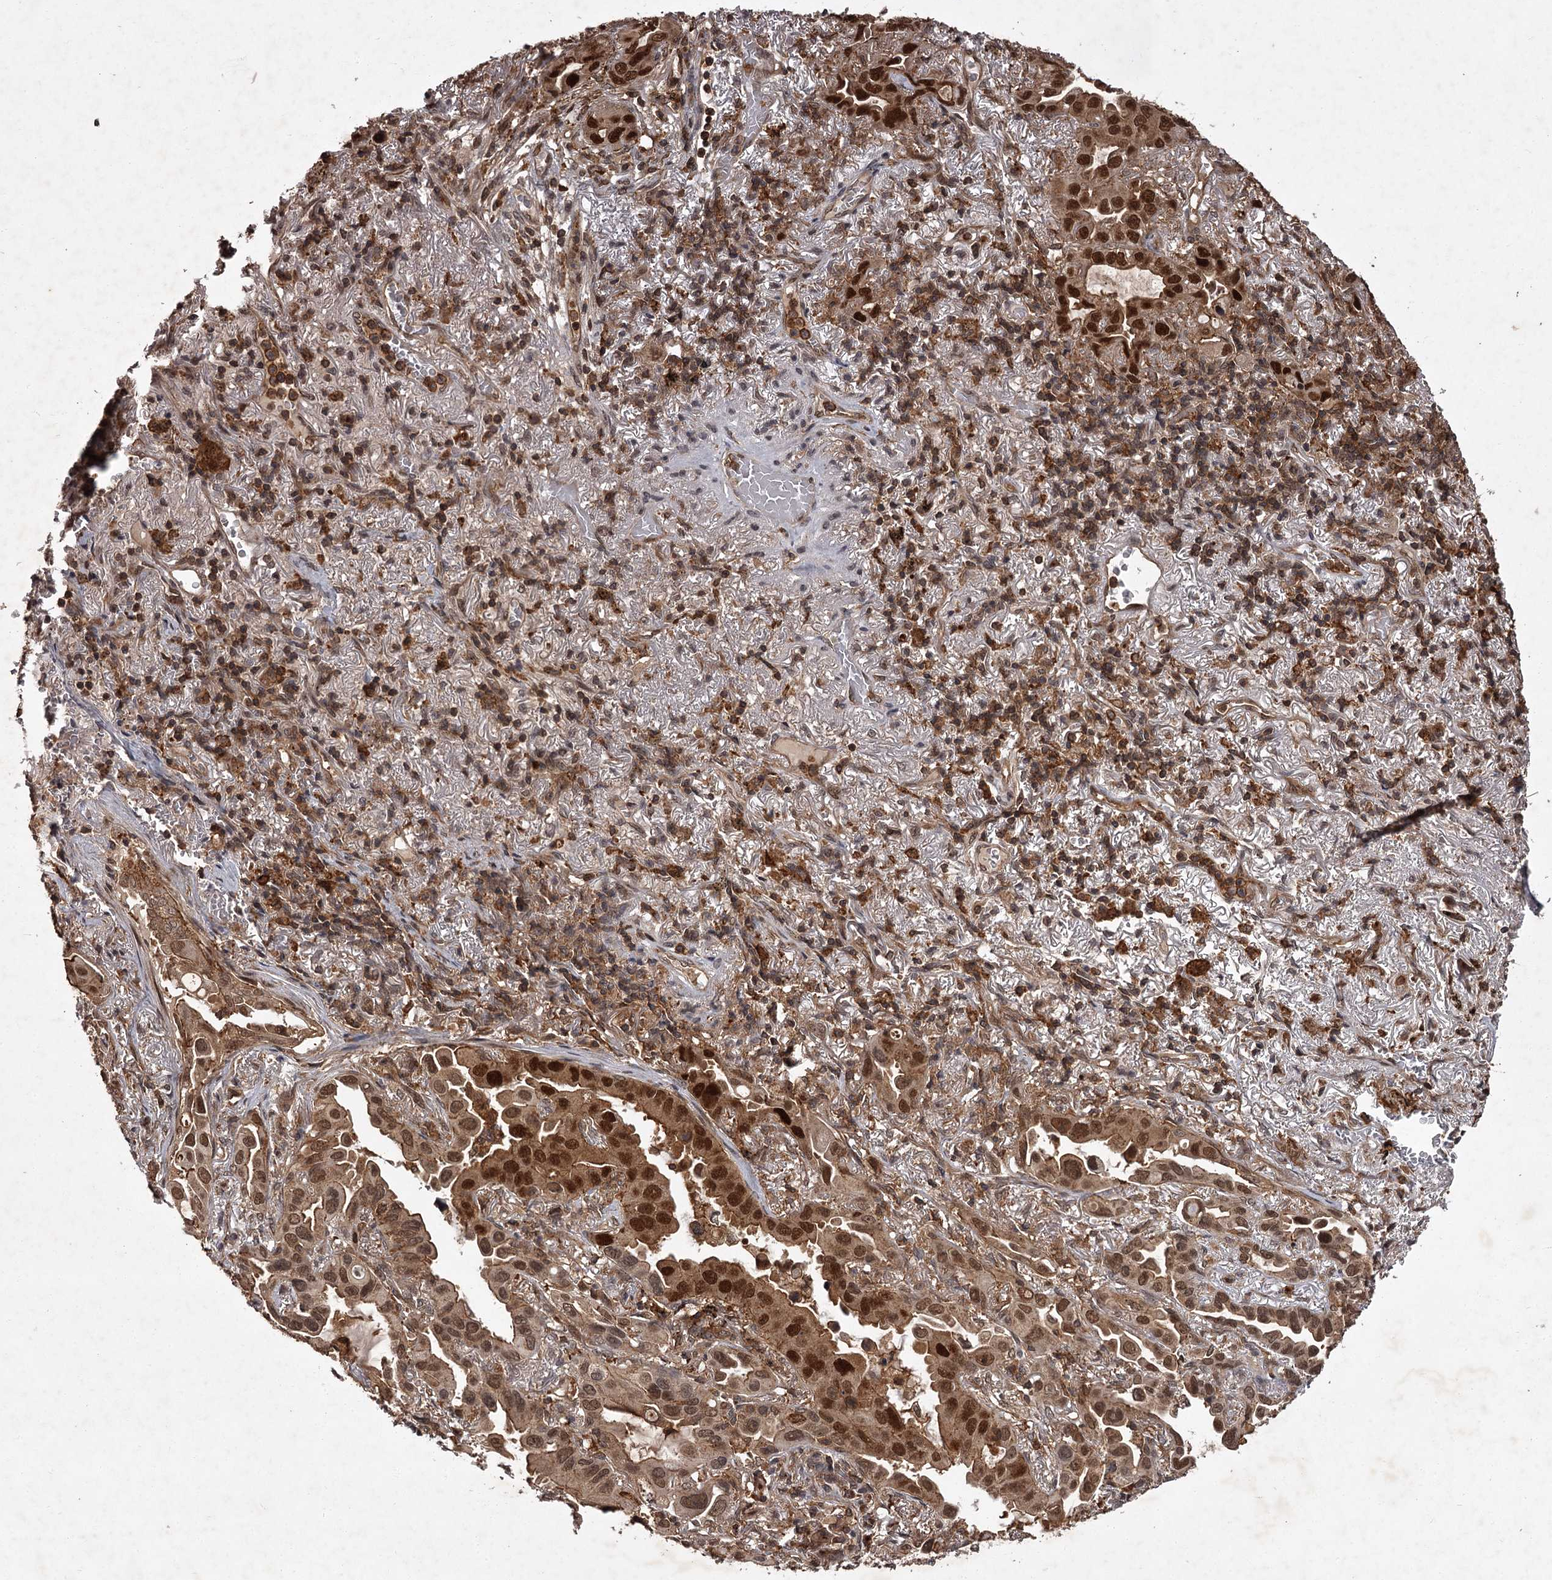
{"staining": {"intensity": "strong", "quantity": ">75%", "location": "cytoplasmic/membranous,nuclear"}, "tissue": "lung cancer", "cell_type": "Tumor cells", "image_type": "cancer", "snomed": [{"axis": "morphology", "description": "Adenocarcinoma, NOS"}, {"axis": "topography", "description": "Lung"}], "caption": "A brown stain highlights strong cytoplasmic/membranous and nuclear staining of a protein in lung cancer tumor cells.", "gene": "TBC1D23", "patient": {"sex": "male", "age": 64}}